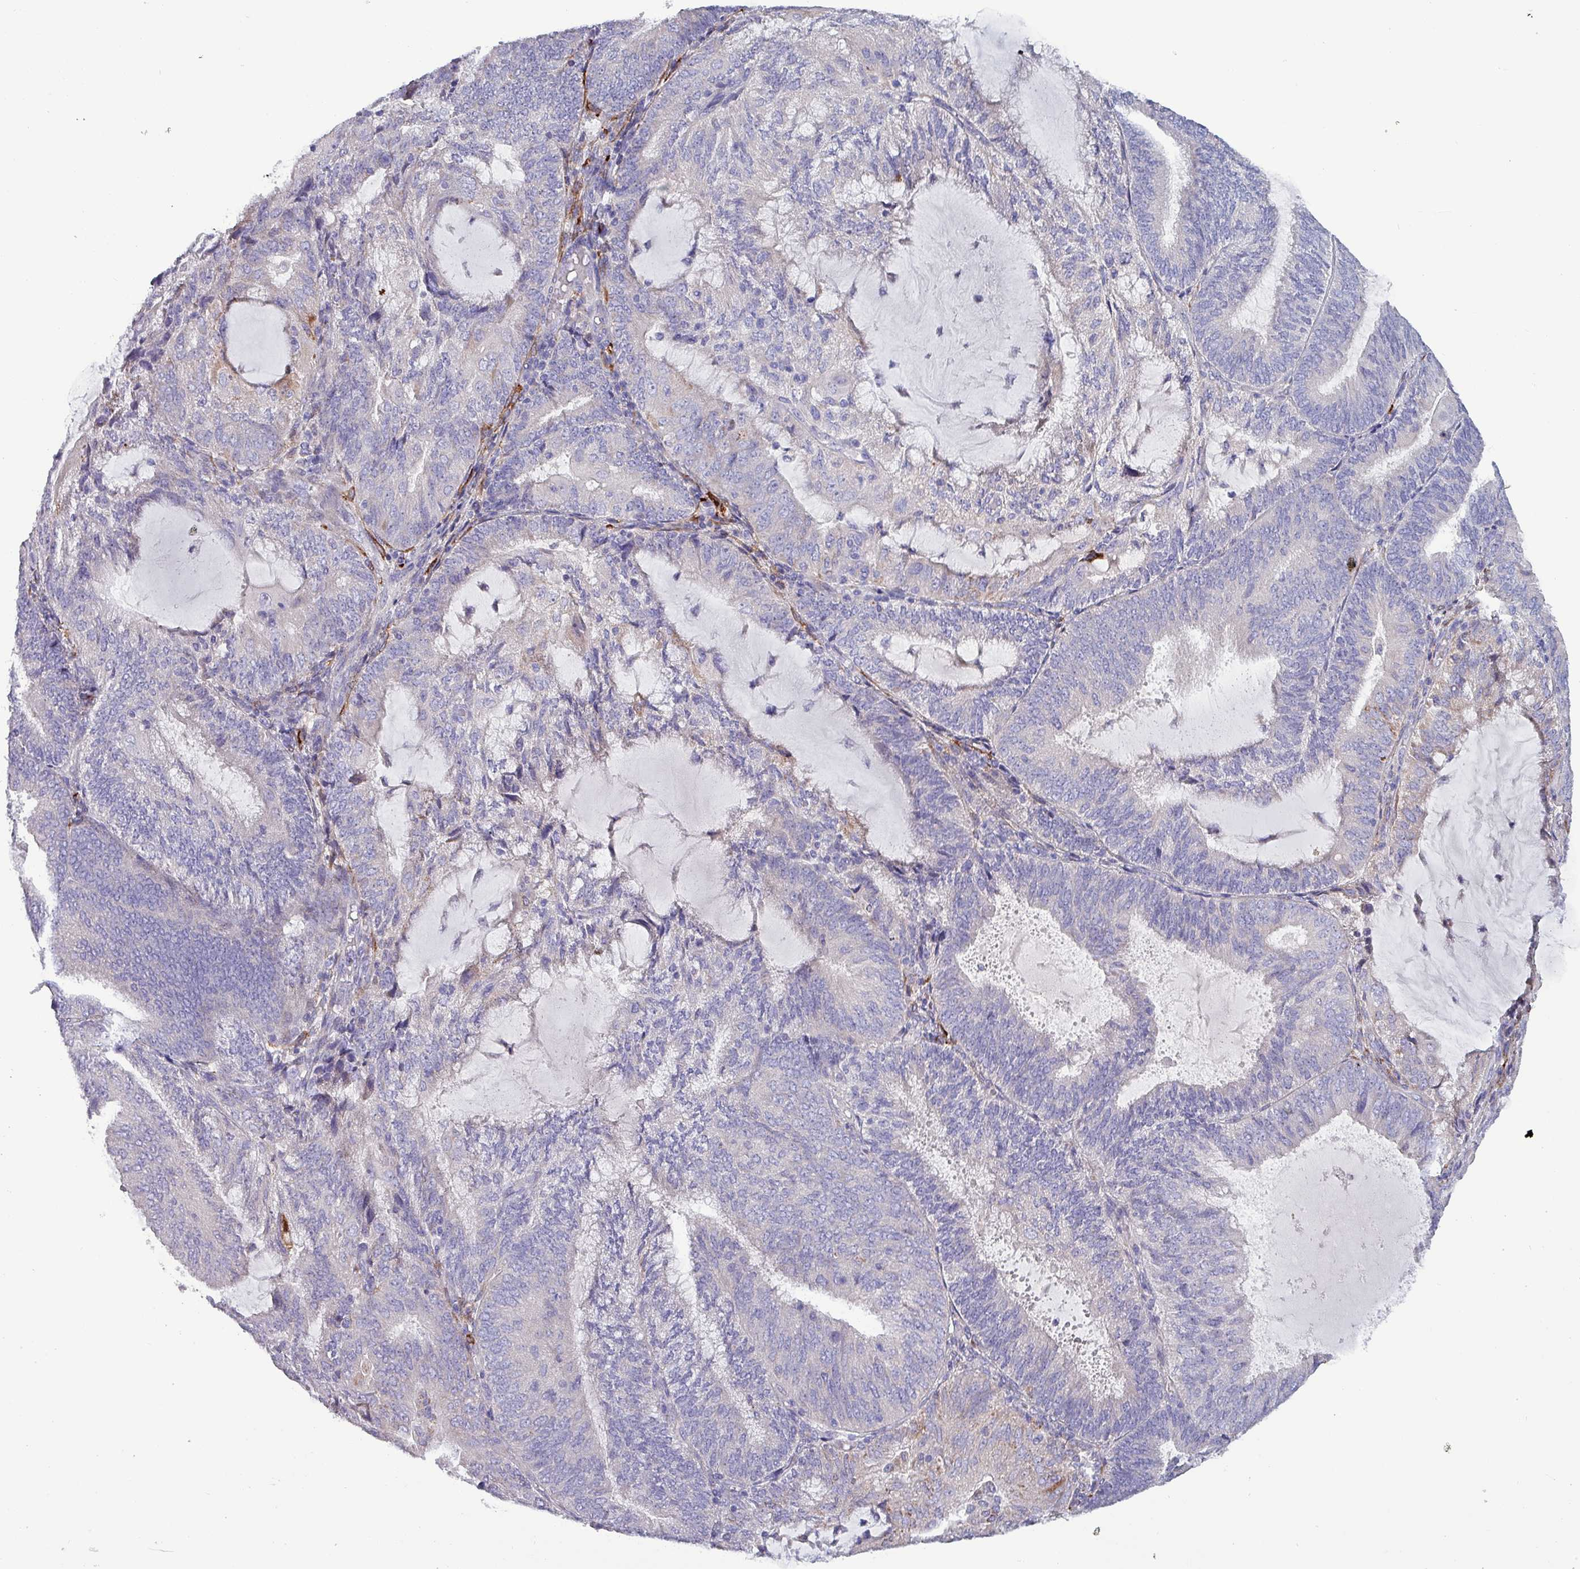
{"staining": {"intensity": "negative", "quantity": "none", "location": "none"}, "tissue": "endometrial cancer", "cell_type": "Tumor cells", "image_type": "cancer", "snomed": [{"axis": "morphology", "description": "Adenocarcinoma, NOS"}, {"axis": "topography", "description": "Endometrium"}], "caption": "Tumor cells show no significant protein staining in endometrial cancer.", "gene": "HSD3B7", "patient": {"sex": "female", "age": 81}}